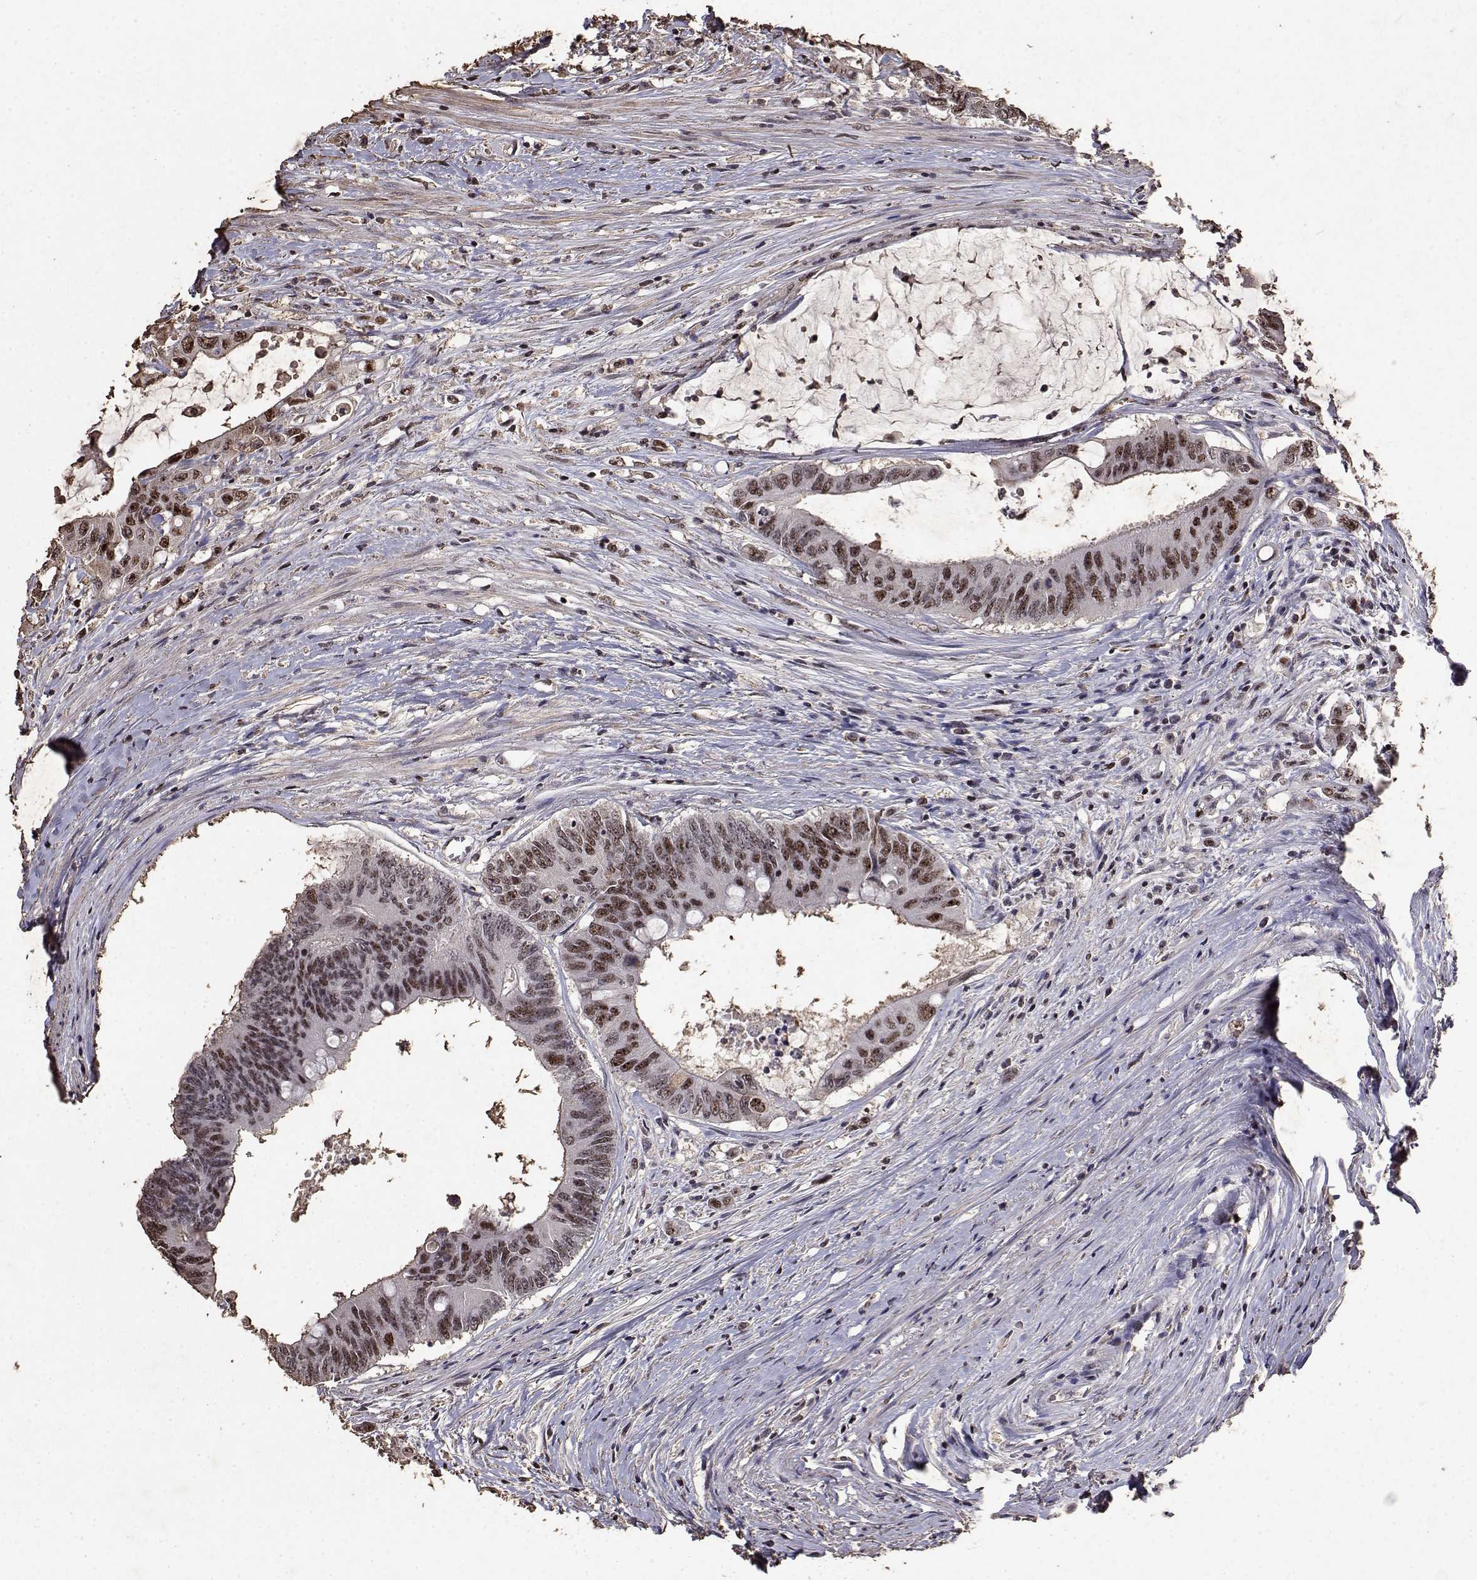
{"staining": {"intensity": "moderate", "quantity": ">75%", "location": "nuclear"}, "tissue": "colorectal cancer", "cell_type": "Tumor cells", "image_type": "cancer", "snomed": [{"axis": "morphology", "description": "Adenocarcinoma, NOS"}, {"axis": "topography", "description": "Rectum"}], "caption": "This image shows immunohistochemistry staining of human adenocarcinoma (colorectal), with medium moderate nuclear staining in approximately >75% of tumor cells.", "gene": "TOE1", "patient": {"sex": "male", "age": 59}}